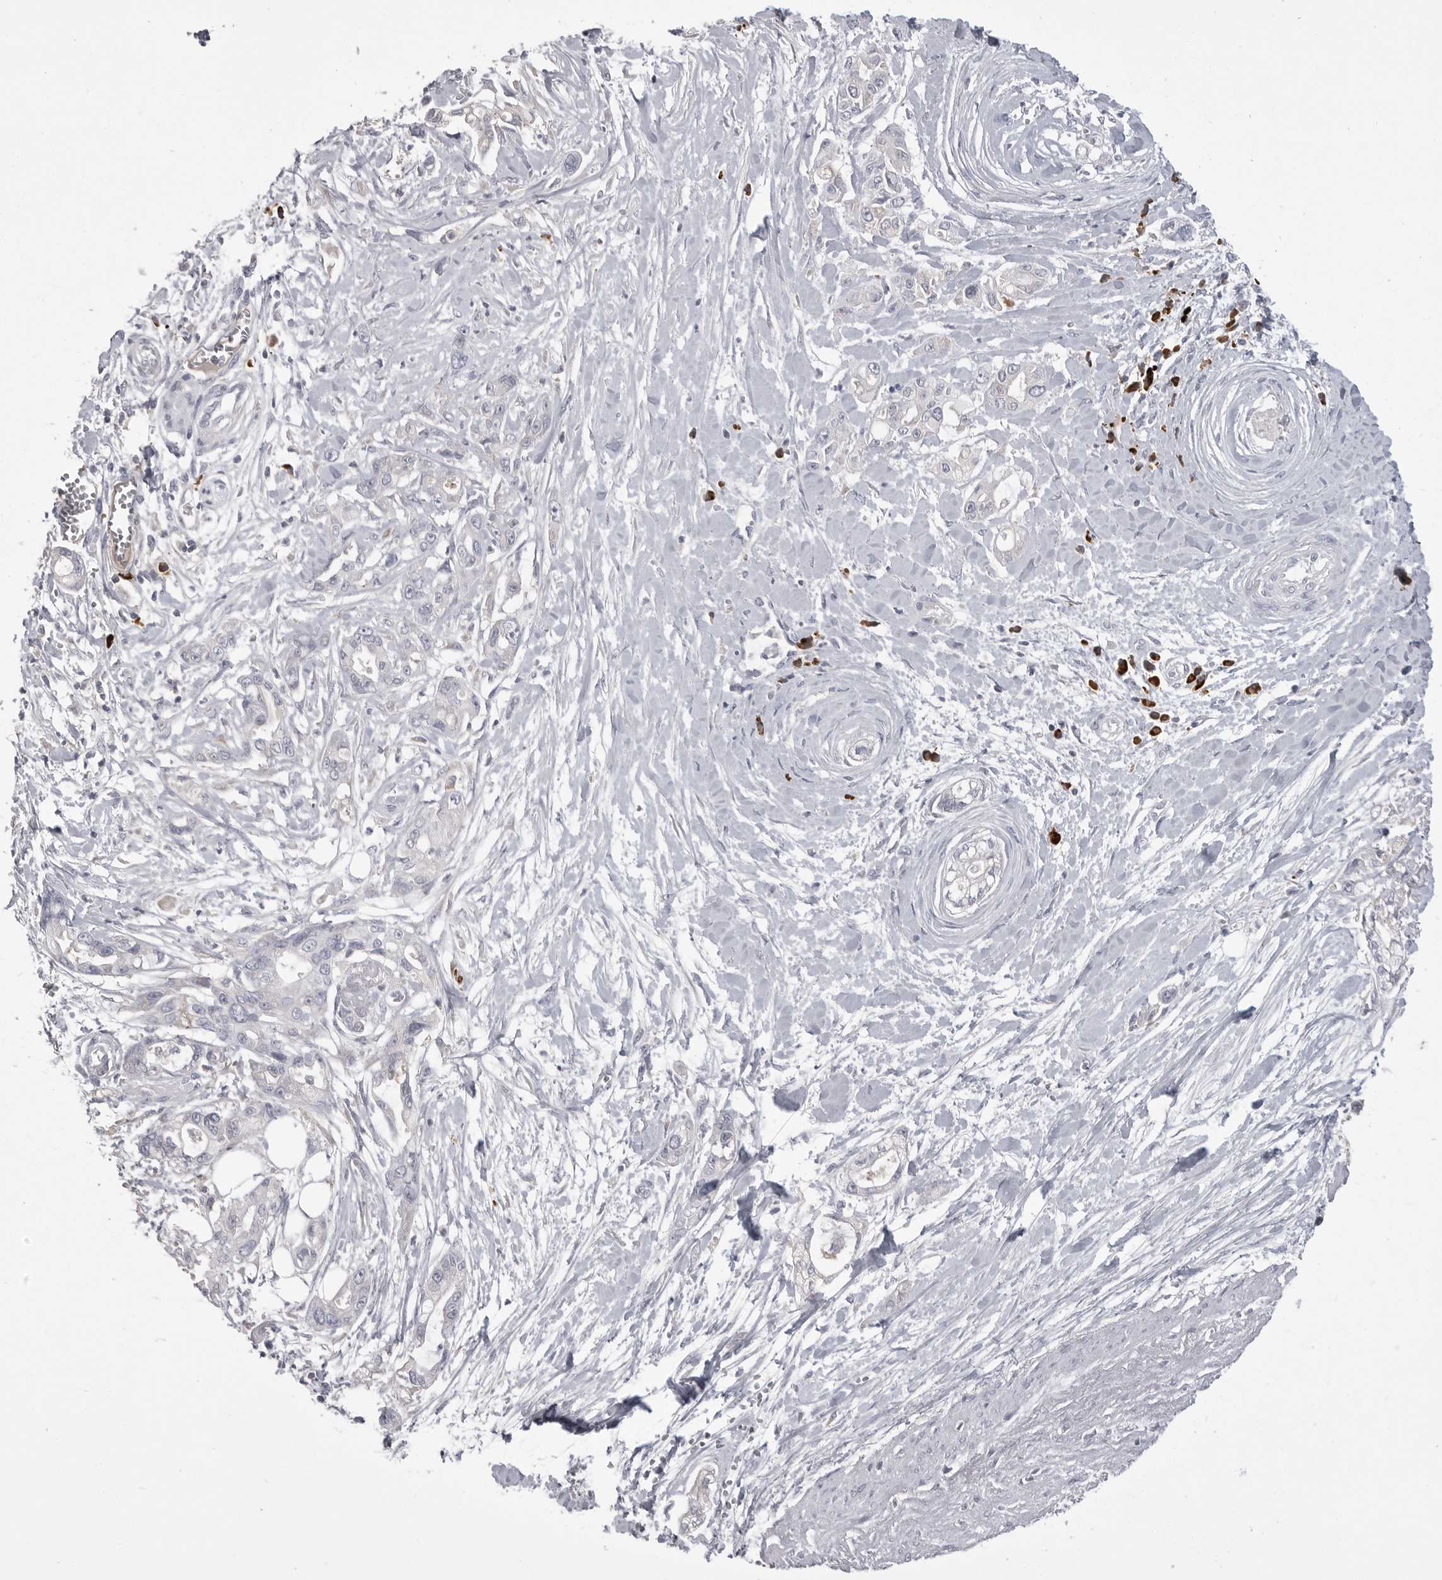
{"staining": {"intensity": "negative", "quantity": "none", "location": "none"}, "tissue": "pancreatic cancer", "cell_type": "Tumor cells", "image_type": "cancer", "snomed": [{"axis": "morphology", "description": "Adenocarcinoma, NOS"}, {"axis": "topography", "description": "Pancreas"}], "caption": "DAB immunohistochemical staining of human pancreatic cancer shows no significant expression in tumor cells.", "gene": "FKBP2", "patient": {"sex": "male", "age": 68}}